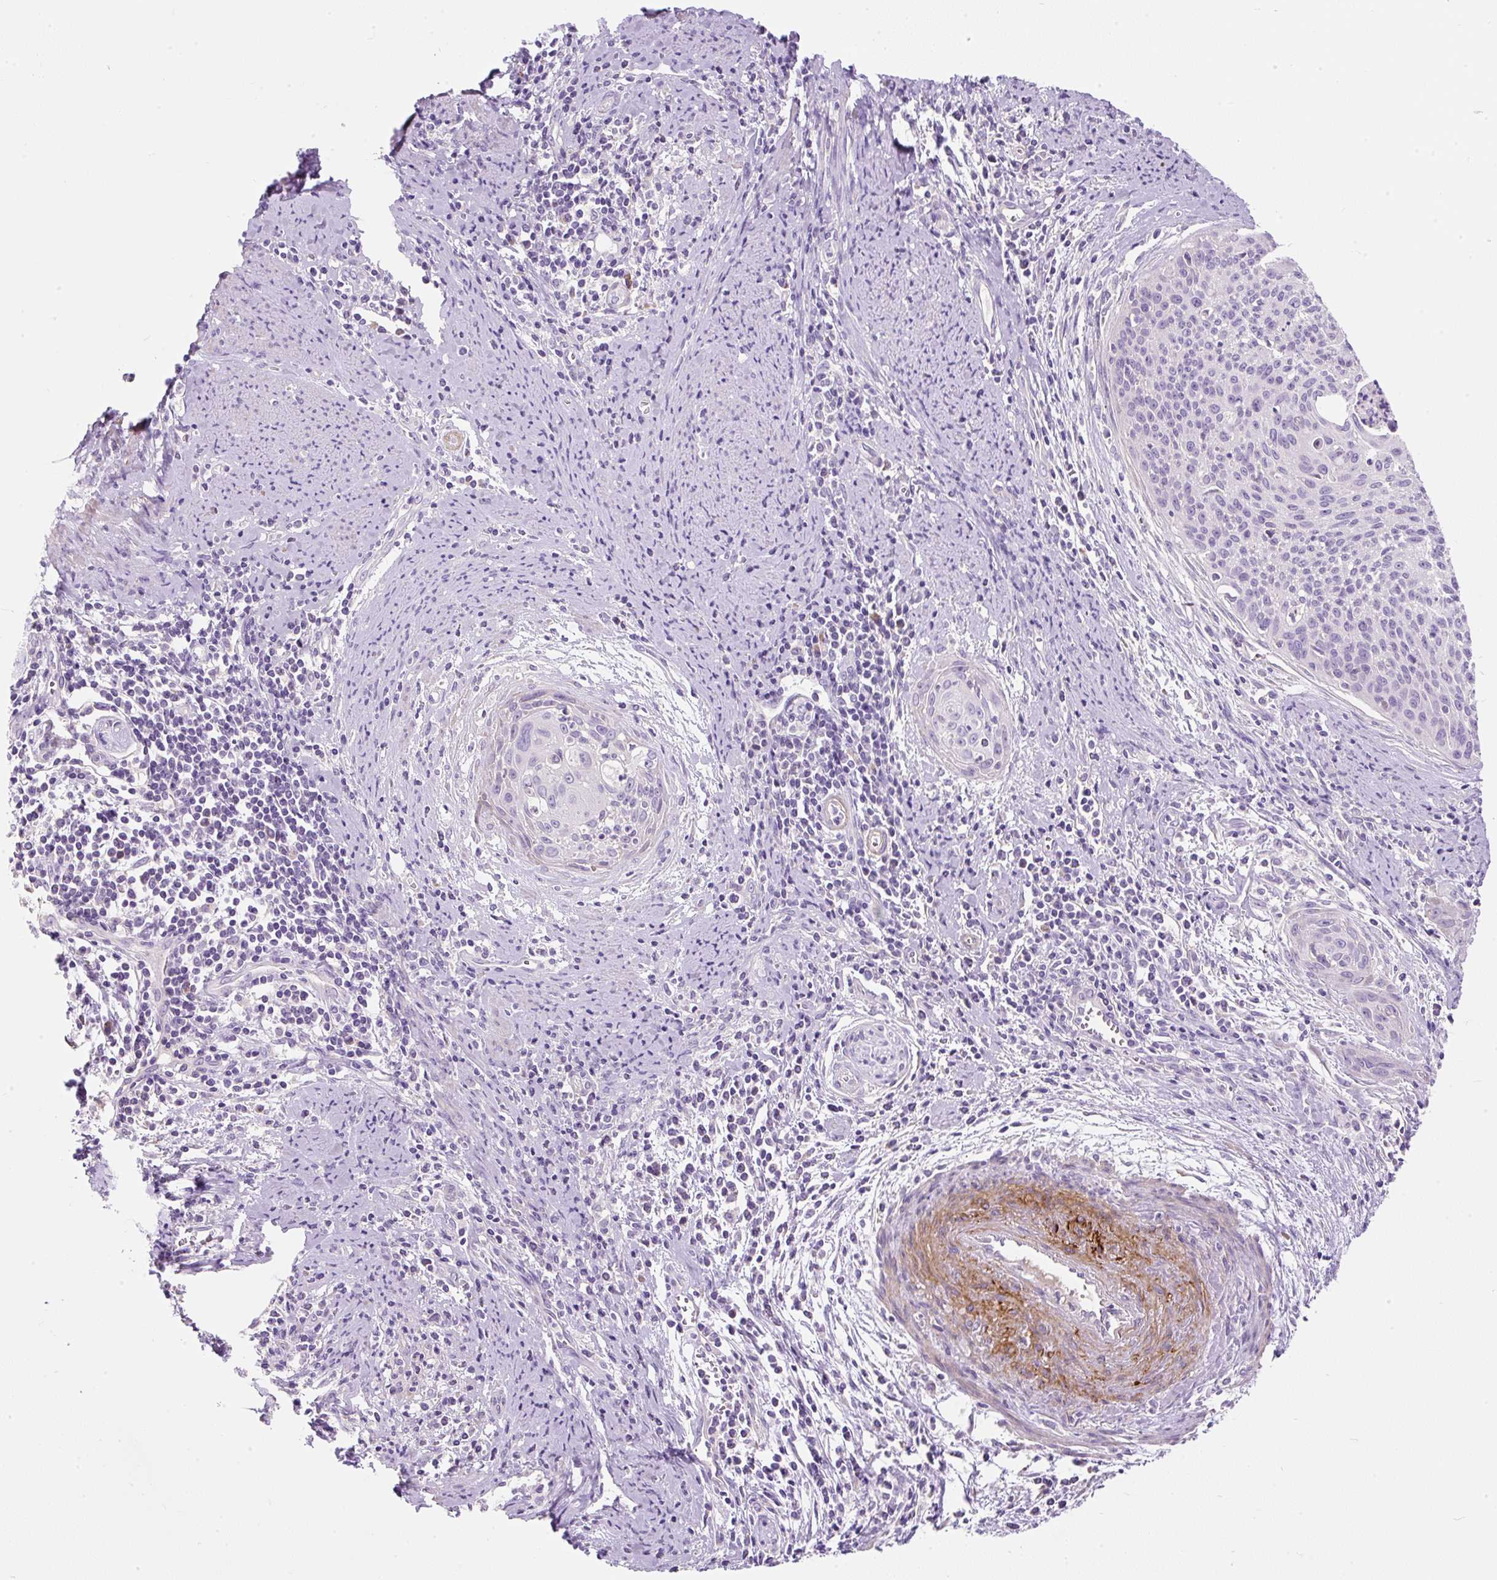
{"staining": {"intensity": "negative", "quantity": "none", "location": "none"}, "tissue": "cervical cancer", "cell_type": "Tumor cells", "image_type": "cancer", "snomed": [{"axis": "morphology", "description": "Squamous cell carcinoma, NOS"}, {"axis": "topography", "description": "Cervix"}], "caption": "Cervical squamous cell carcinoma was stained to show a protein in brown. There is no significant staining in tumor cells.", "gene": "SUSD5", "patient": {"sex": "female", "age": 55}}